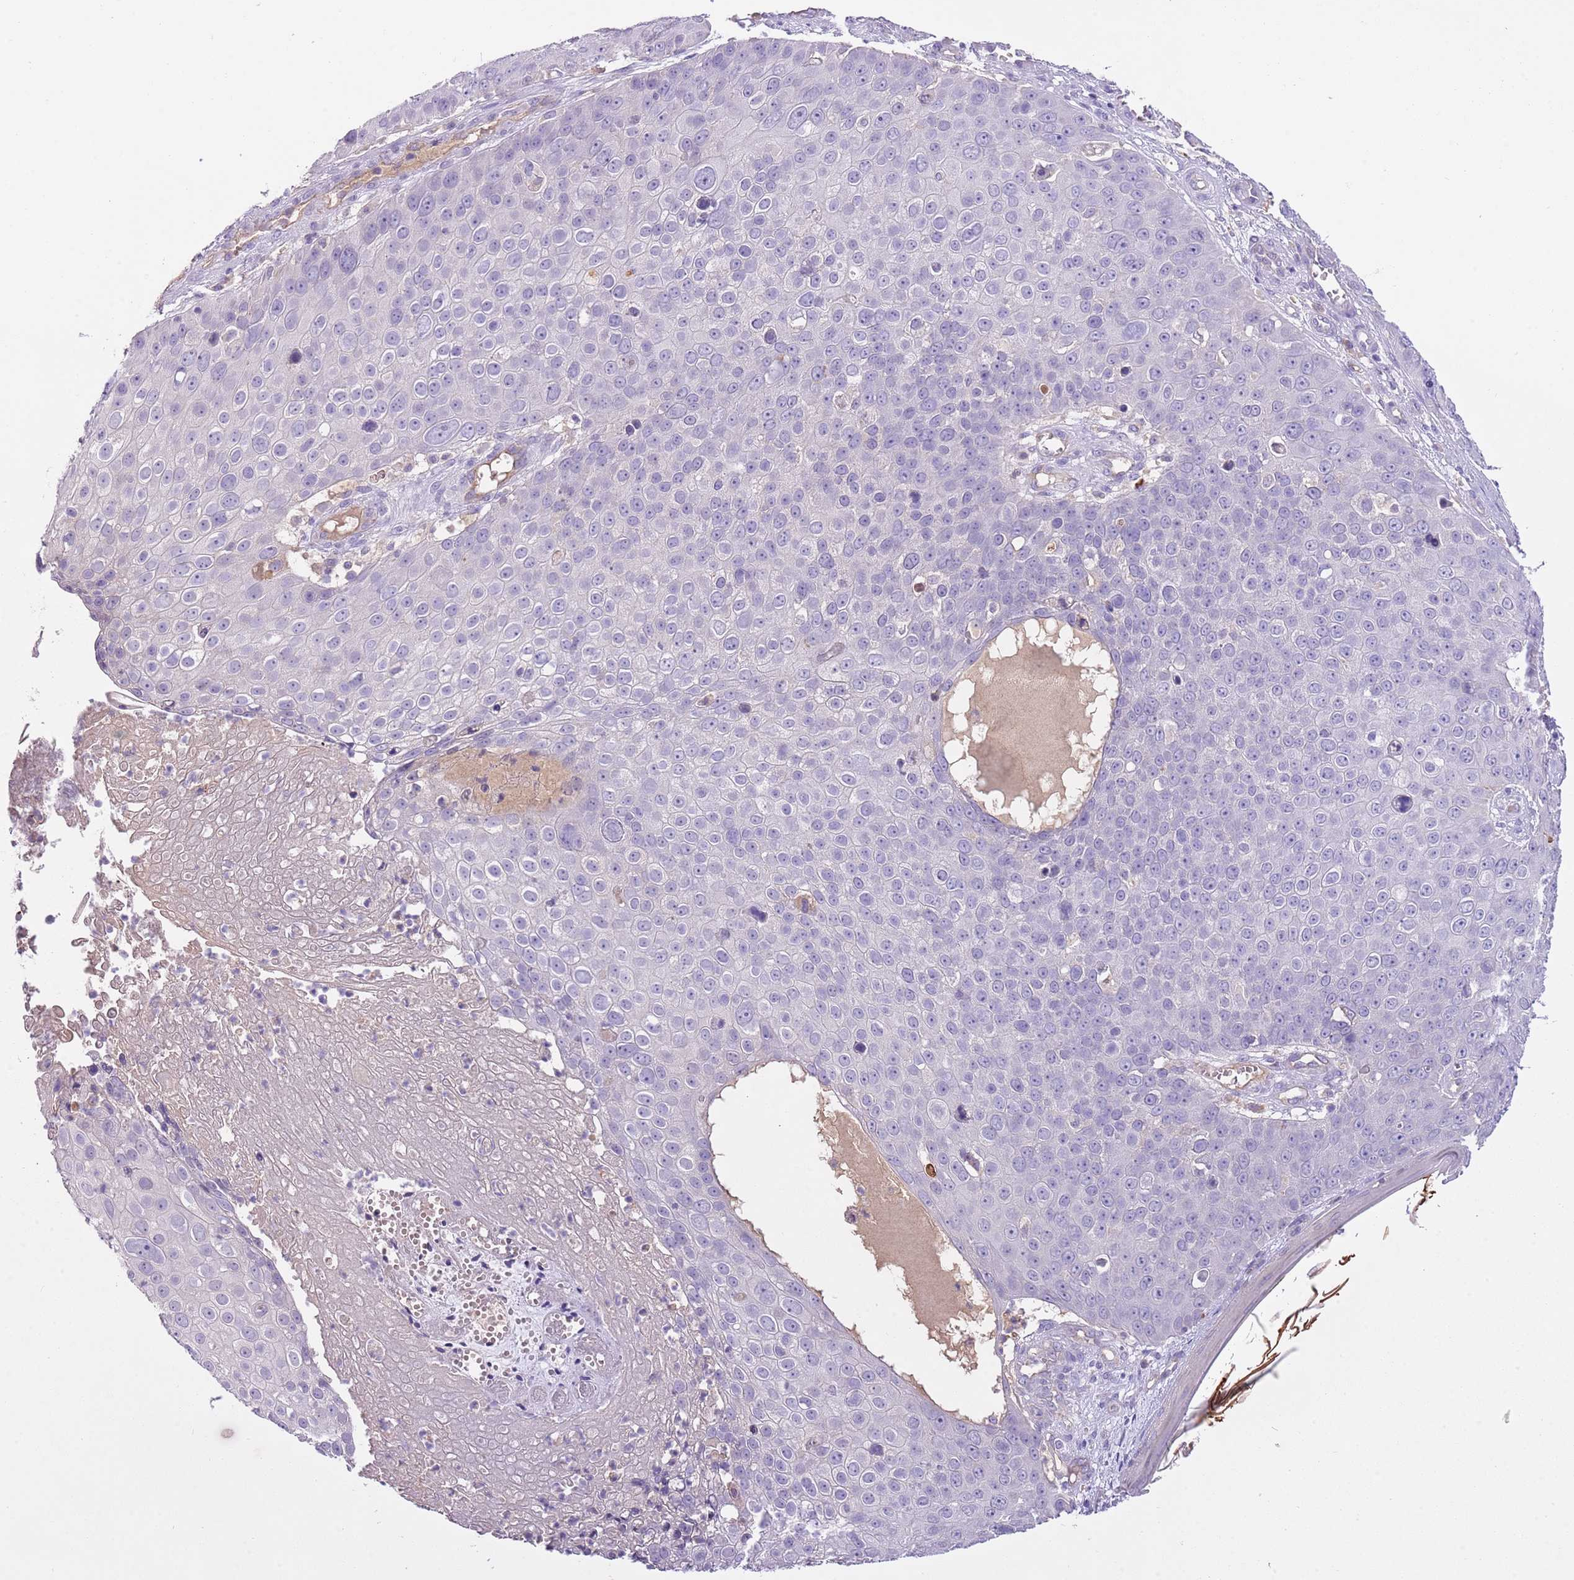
{"staining": {"intensity": "negative", "quantity": "none", "location": "none"}, "tissue": "skin cancer", "cell_type": "Tumor cells", "image_type": "cancer", "snomed": [{"axis": "morphology", "description": "Squamous cell carcinoma, NOS"}, {"axis": "topography", "description": "Skin"}], "caption": "The image displays no significant staining in tumor cells of squamous cell carcinoma (skin).", "gene": "HES3", "patient": {"sex": "male", "age": 71}}